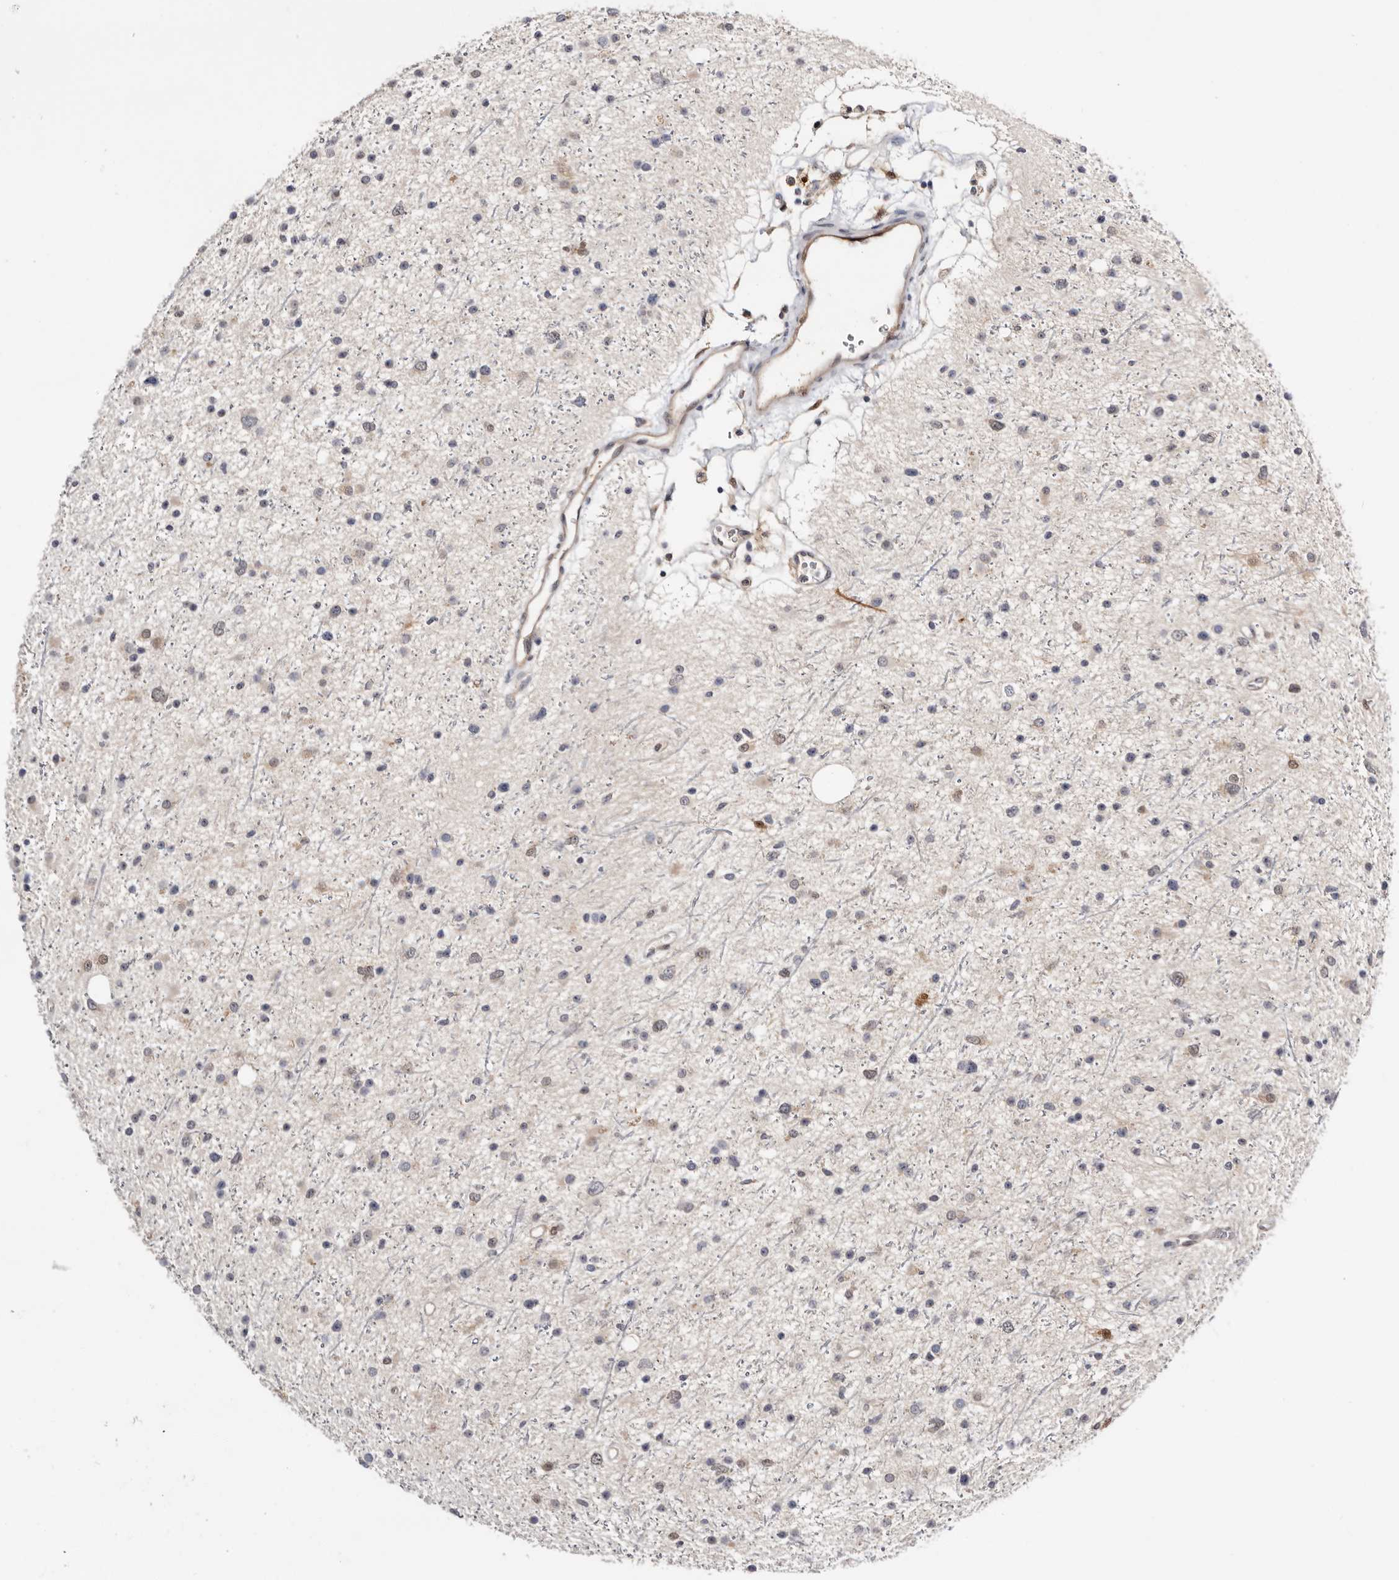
{"staining": {"intensity": "negative", "quantity": "none", "location": "none"}, "tissue": "glioma", "cell_type": "Tumor cells", "image_type": "cancer", "snomed": [{"axis": "morphology", "description": "Glioma, malignant, Low grade"}, {"axis": "topography", "description": "Cerebral cortex"}], "caption": "This is an immunohistochemistry histopathology image of glioma. There is no staining in tumor cells.", "gene": "TP53I3", "patient": {"sex": "female", "age": 39}}